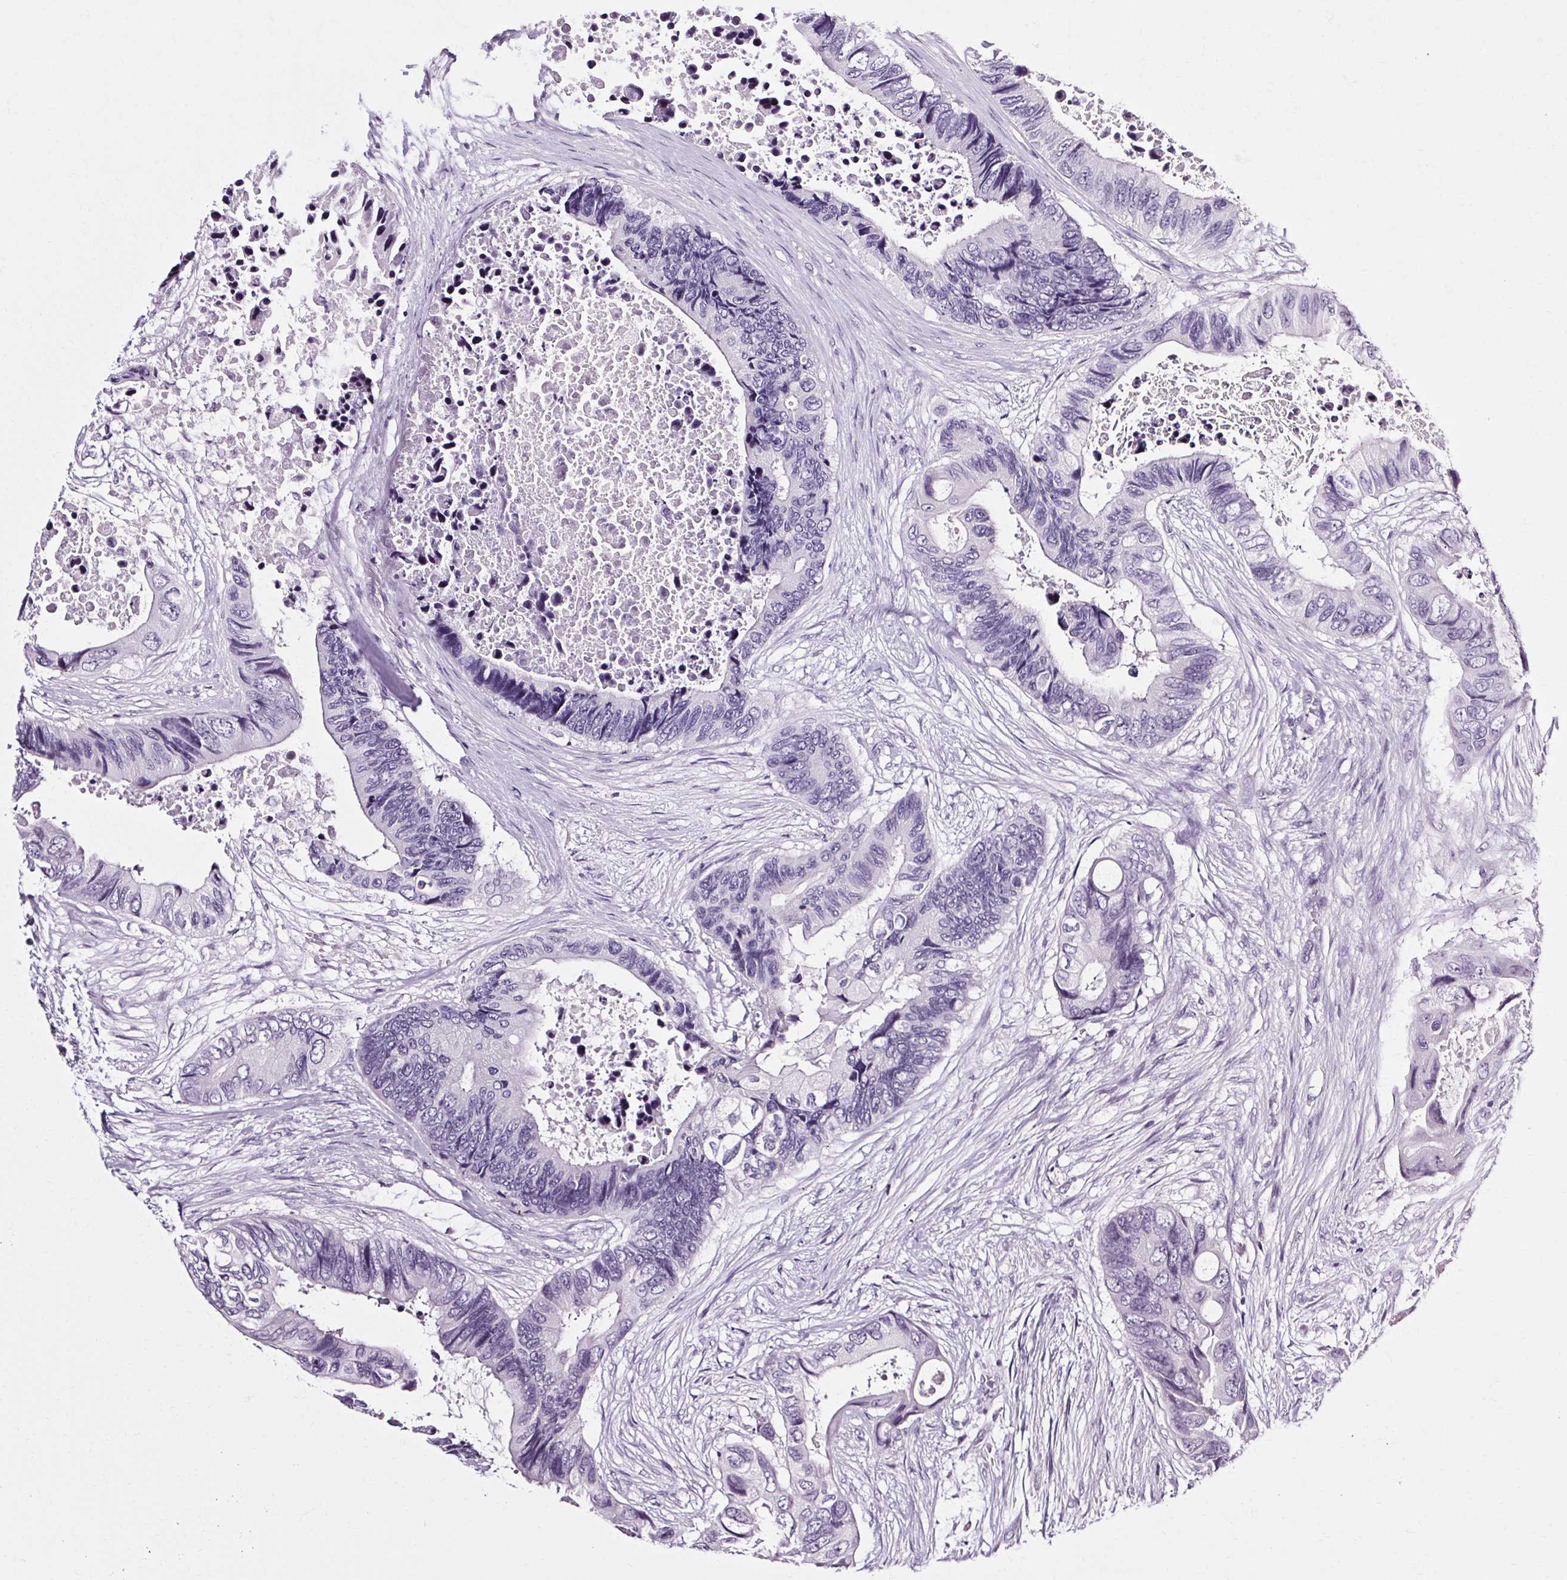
{"staining": {"intensity": "negative", "quantity": "none", "location": "none"}, "tissue": "colorectal cancer", "cell_type": "Tumor cells", "image_type": "cancer", "snomed": [{"axis": "morphology", "description": "Adenocarcinoma, NOS"}, {"axis": "topography", "description": "Rectum"}], "caption": "Human colorectal cancer stained for a protein using immunohistochemistry exhibits no positivity in tumor cells.", "gene": "POMC", "patient": {"sex": "male", "age": 63}}